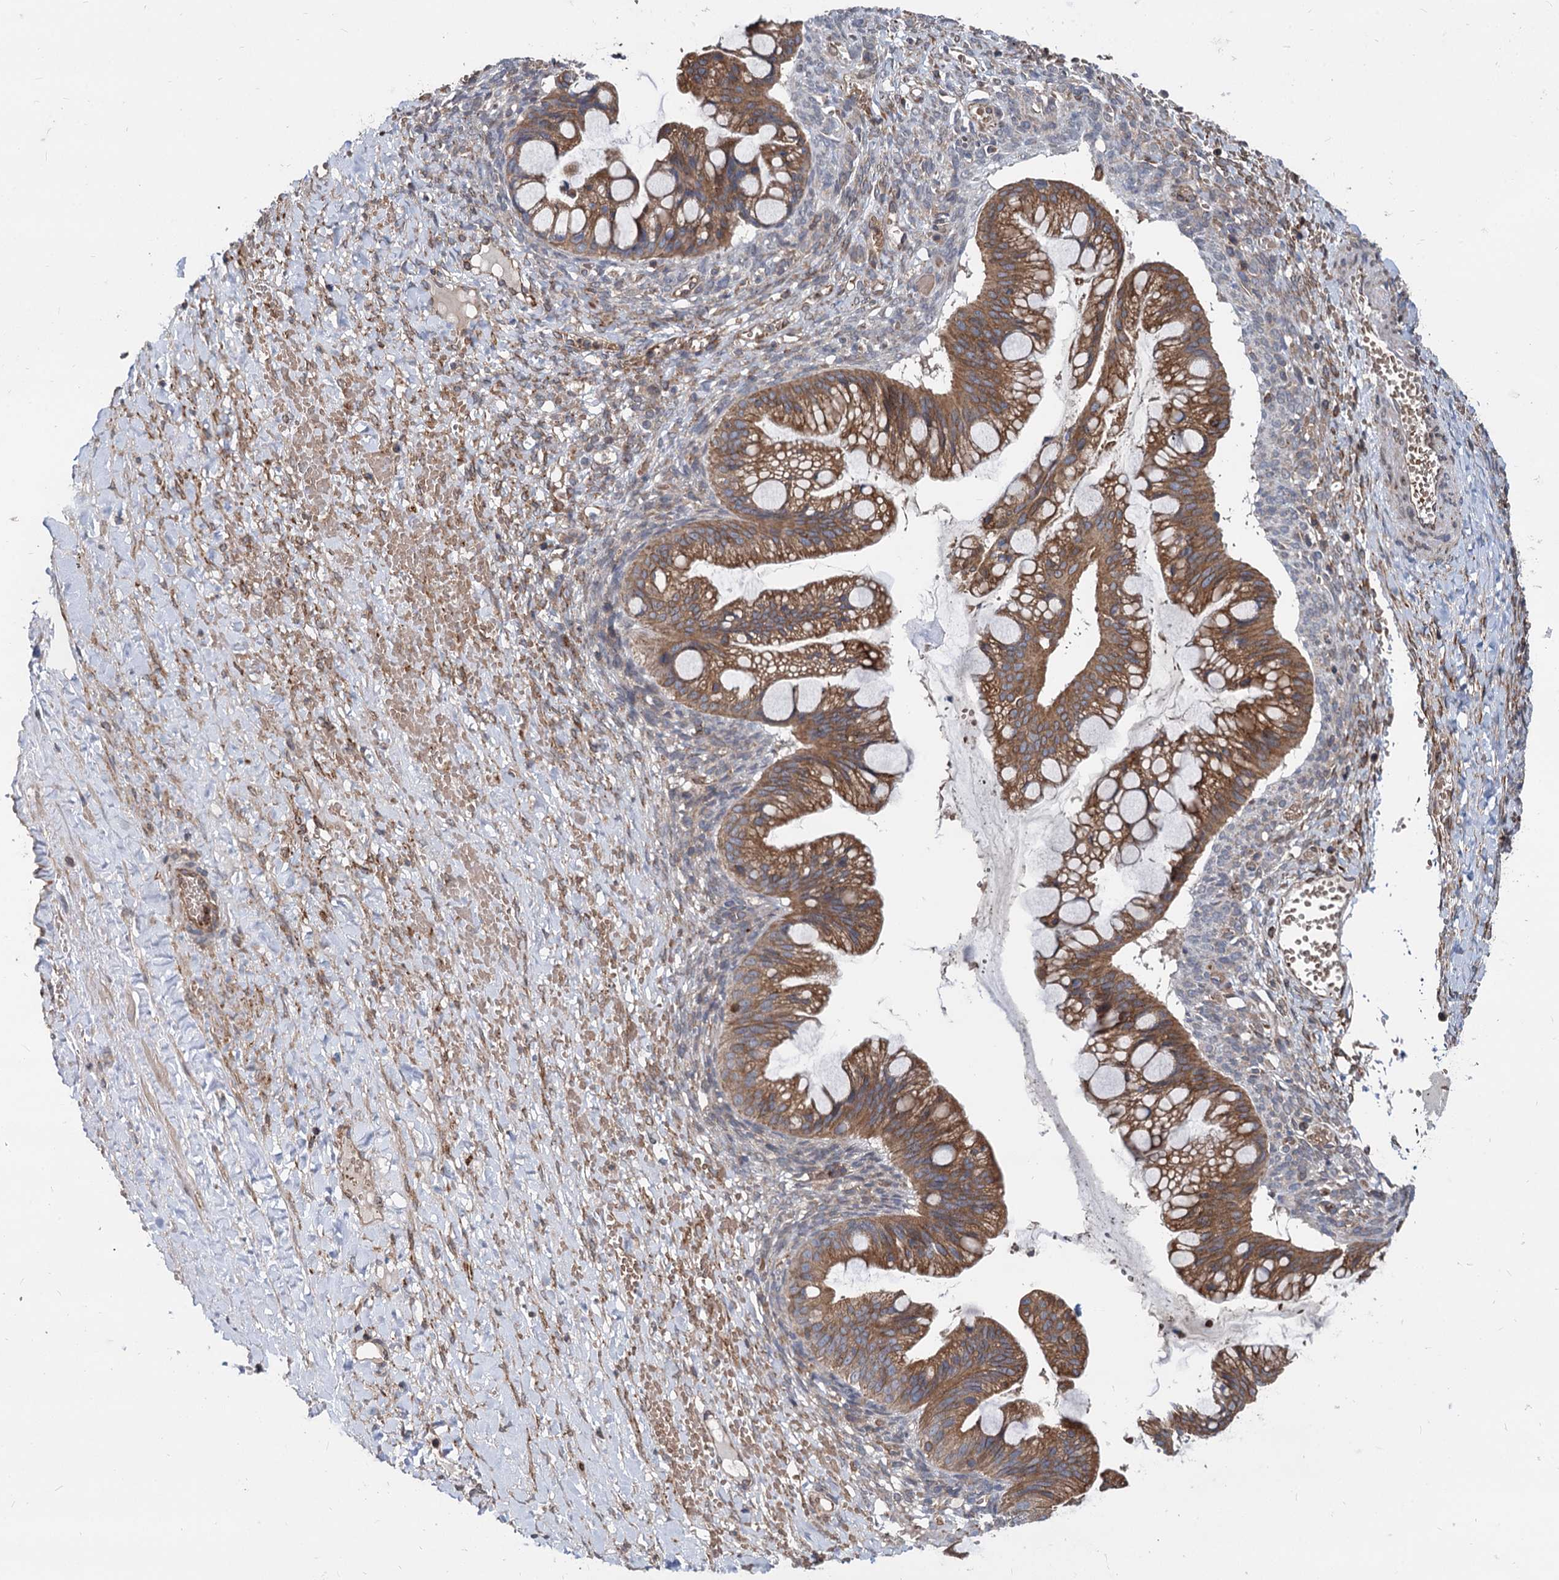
{"staining": {"intensity": "strong", "quantity": ">75%", "location": "cytoplasmic/membranous"}, "tissue": "ovarian cancer", "cell_type": "Tumor cells", "image_type": "cancer", "snomed": [{"axis": "morphology", "description": "Cystadenocarcinoma, mucinous, NOS"}, {"axis": "topography", "description": "Ovary"}], "caption": "The histopathology image reveals a brown stain indicating the presence of a protein in the cytoplasmic/membranous of tumor cells in ovarian cancer.", "gene": "STIM1", "patient": {"sex": "female", "age": 73}}